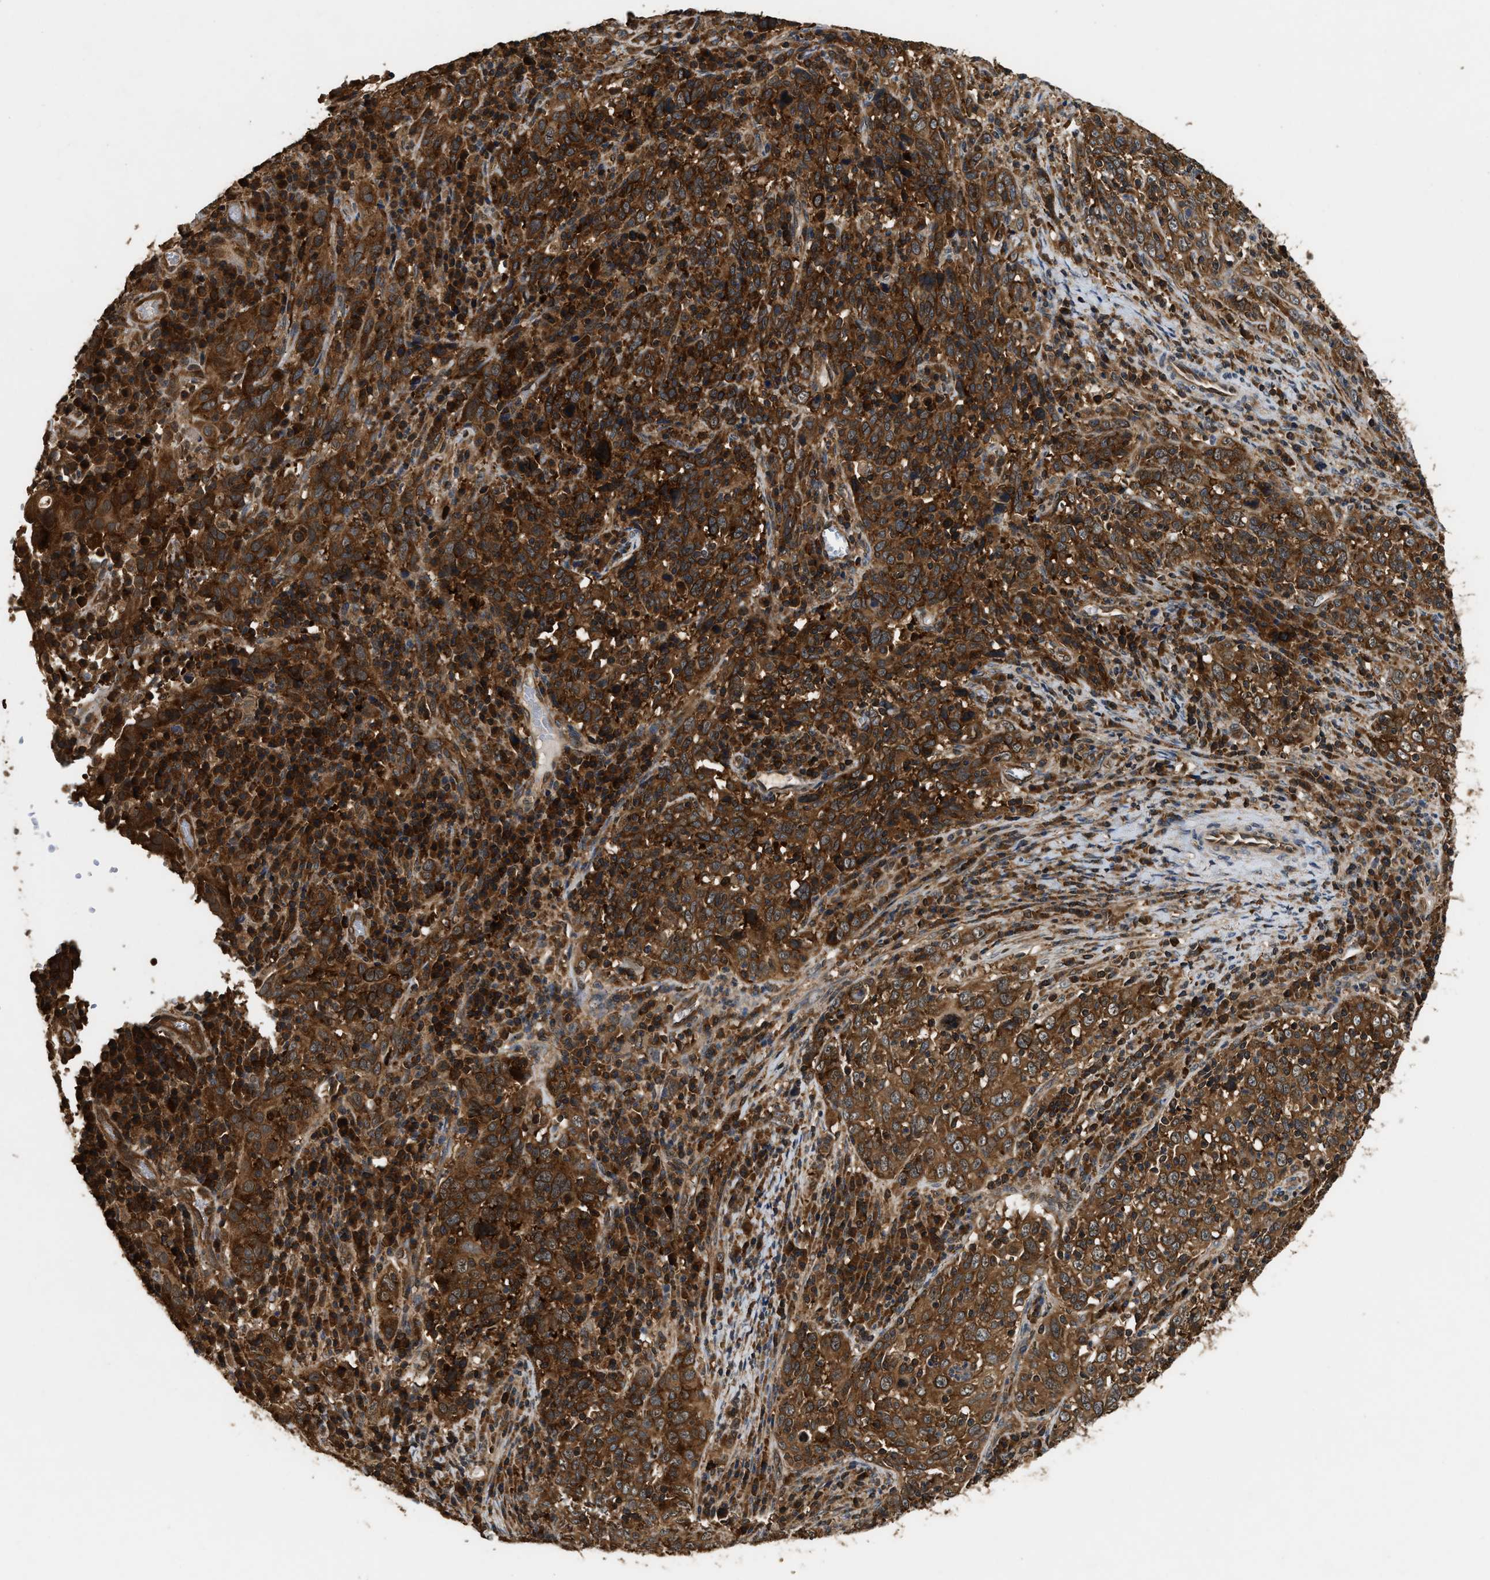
{"staining": {"intensity": "strong", "quantity": ">75%", "location": "cytoplasmic/membranous"}, "tissue": "cervical cancer", "cell_type": "Tumor cells", "image_type": "cancer", "snomed": [{"axis": "morphology", "description": "Squamous cell carcinoma, NOS"}, {"axis": "topography", "description": "Cervix"}], "caption": "Approximately >75% of tumor cells in cervical cancer (squamous cell carcinoma) display strong cytoplasmic/membranous protein expression as visualized by brown immunohistochemical staining.", "gene": "DNAJC2", "patient": {"sex": "female", "age": 46}}